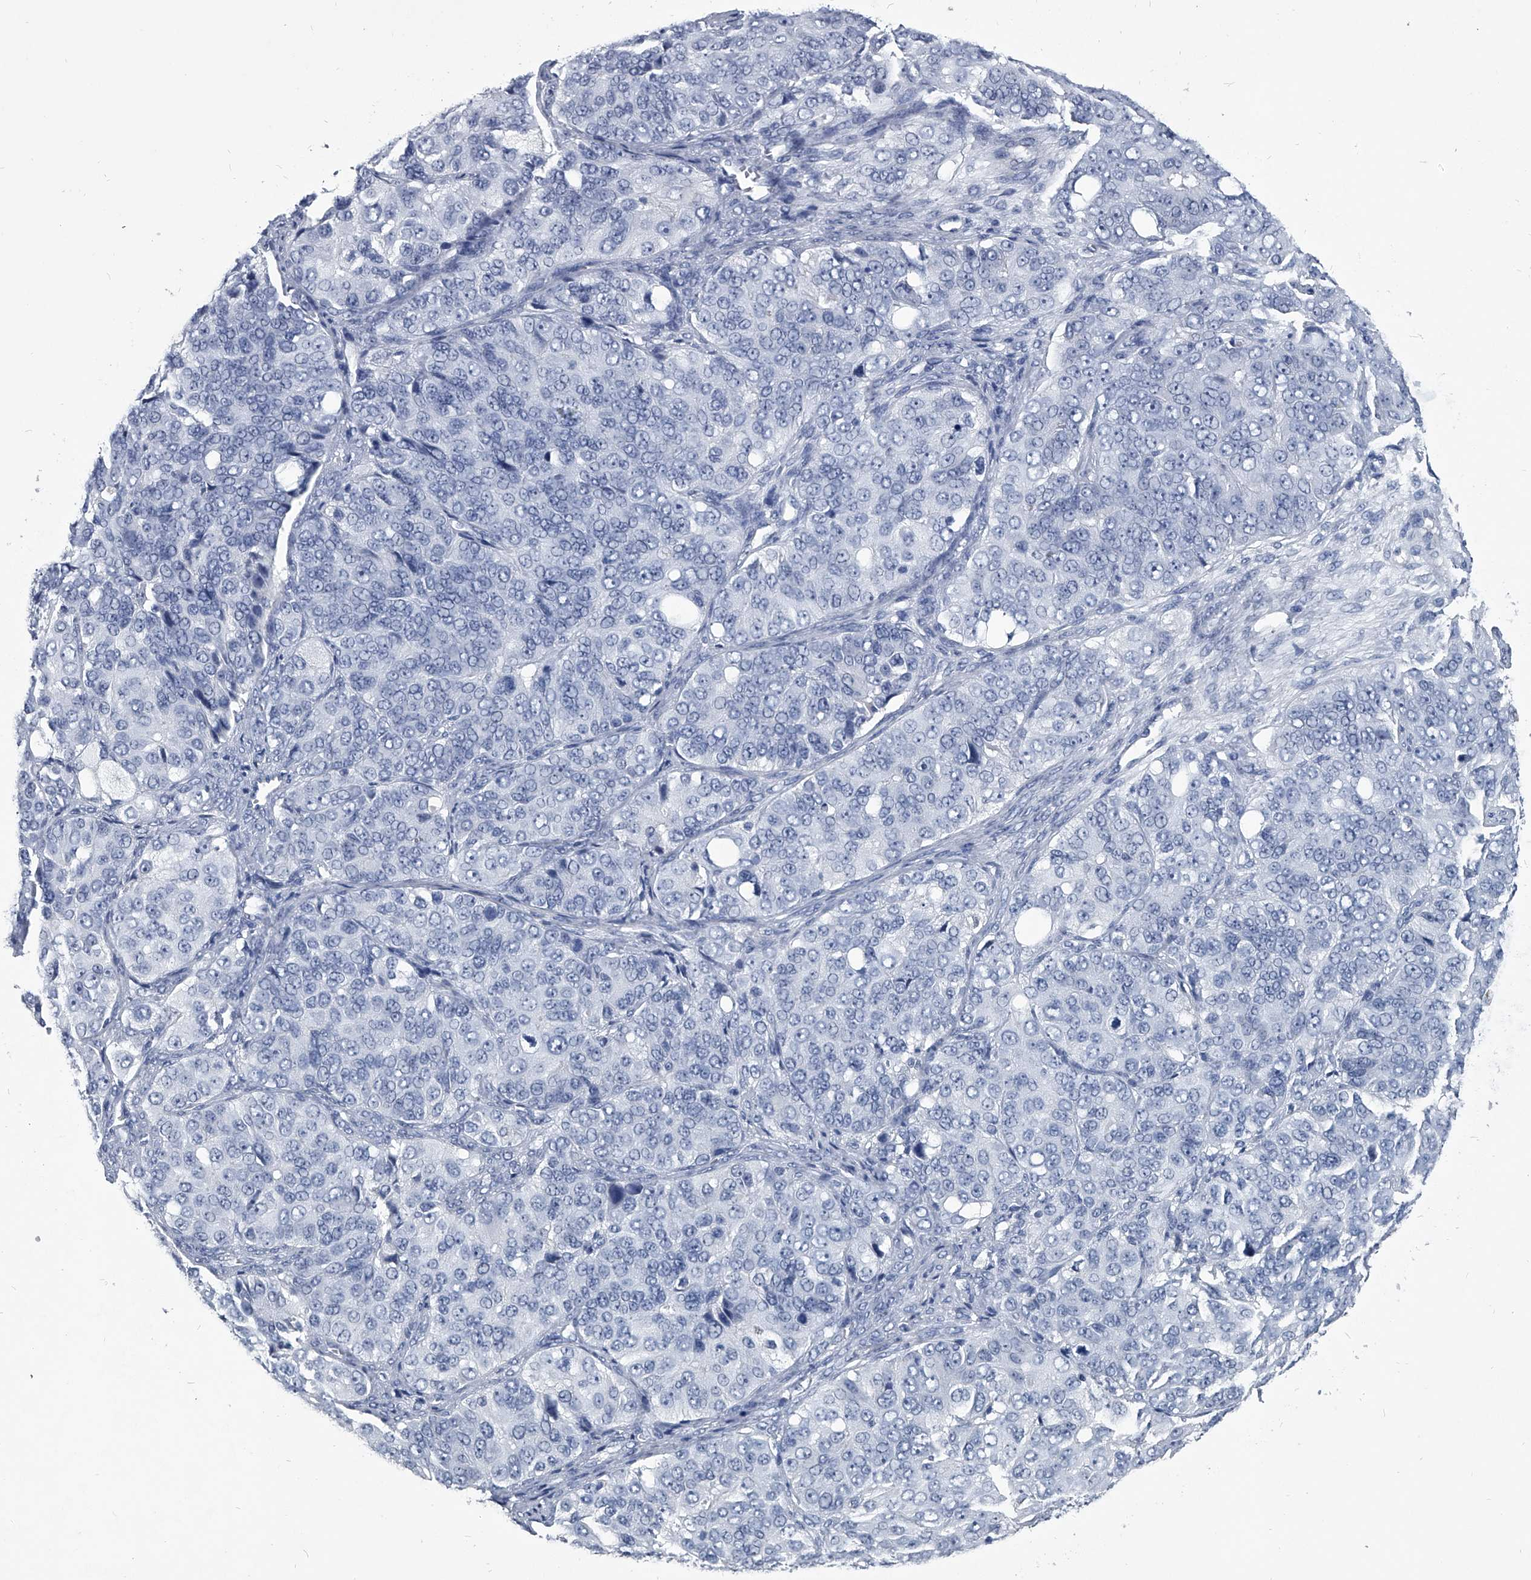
{"staining": {"intensity": "negative", "quantity": "none", "location": "none"}, "tissue": "ovarian cancer", "cell_type": "Tumor cells", "image_type": "cancer", "snomed": [{"axis": "morphology", "description": "Carcinoma, endometroid"}, {"axis": "topography", "description": "Ovary"}], "caption": "Immunohistochemical staining of ovarian cancer (endometroid carcinoma) displays no significant positivity in tumor cells. Nuclei are stained in blue.", "gene": "BCAS1", "patient": {"sex": "female", "age": 51}}